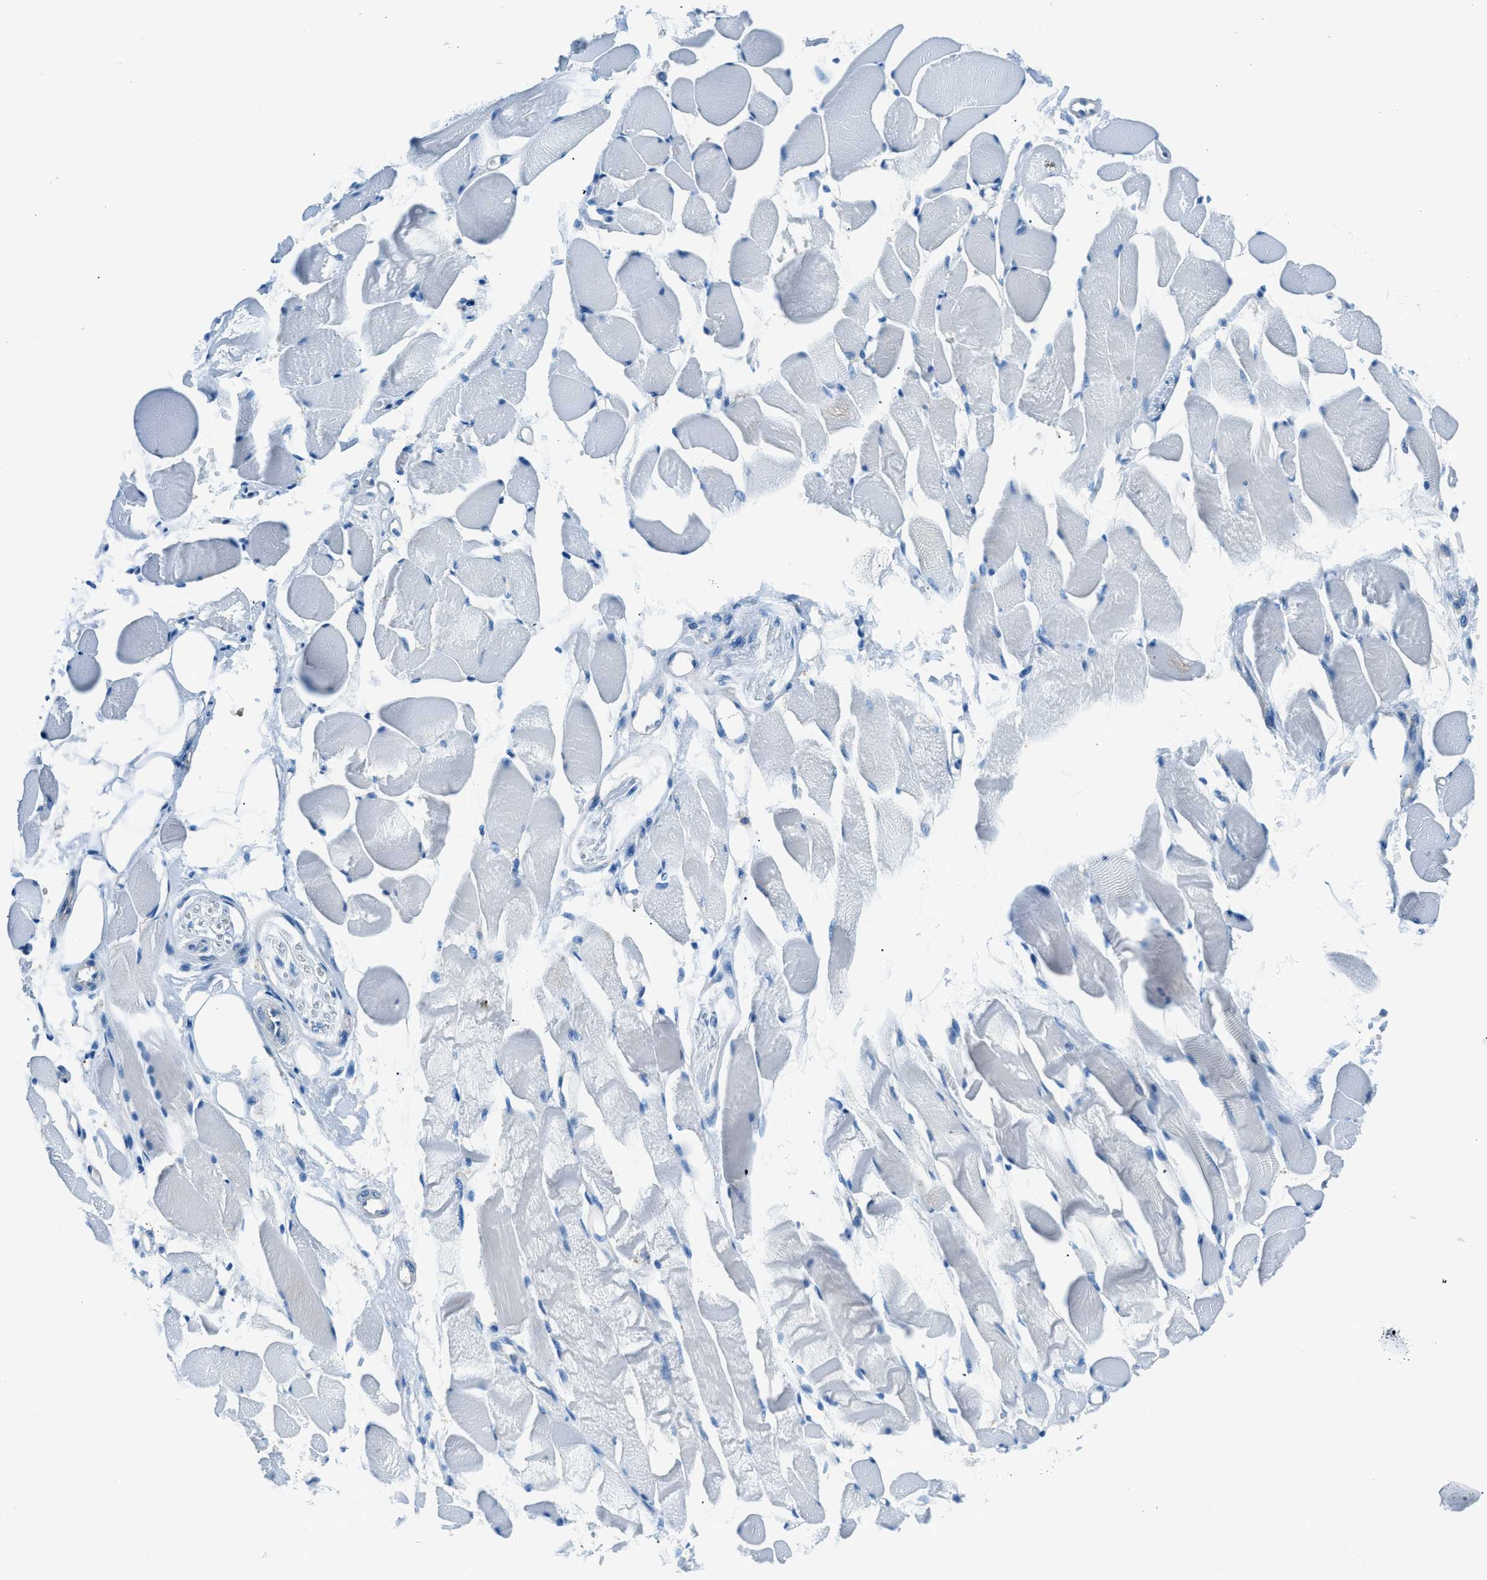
{"staining": {"intensity": "negative", "quantity": "none", "location": "none"}, "tissue": "skeletal muscle", "cell_type": "Myocytes", "image_type": "normal", "snomed": [{"axis": "morphology", "description": "Normal tissue, NOS"}, {"axis": "topography", "description": "Skeletal muscle"}, {"axis": "topography", "description": "Peripheral nerve tissue"}], "caption": "Myocytes are negative for brown protein staining in unremarkable skeletal muscle.", "gene": "SARS1", "patient": {"sex": "female", "age": 84}}